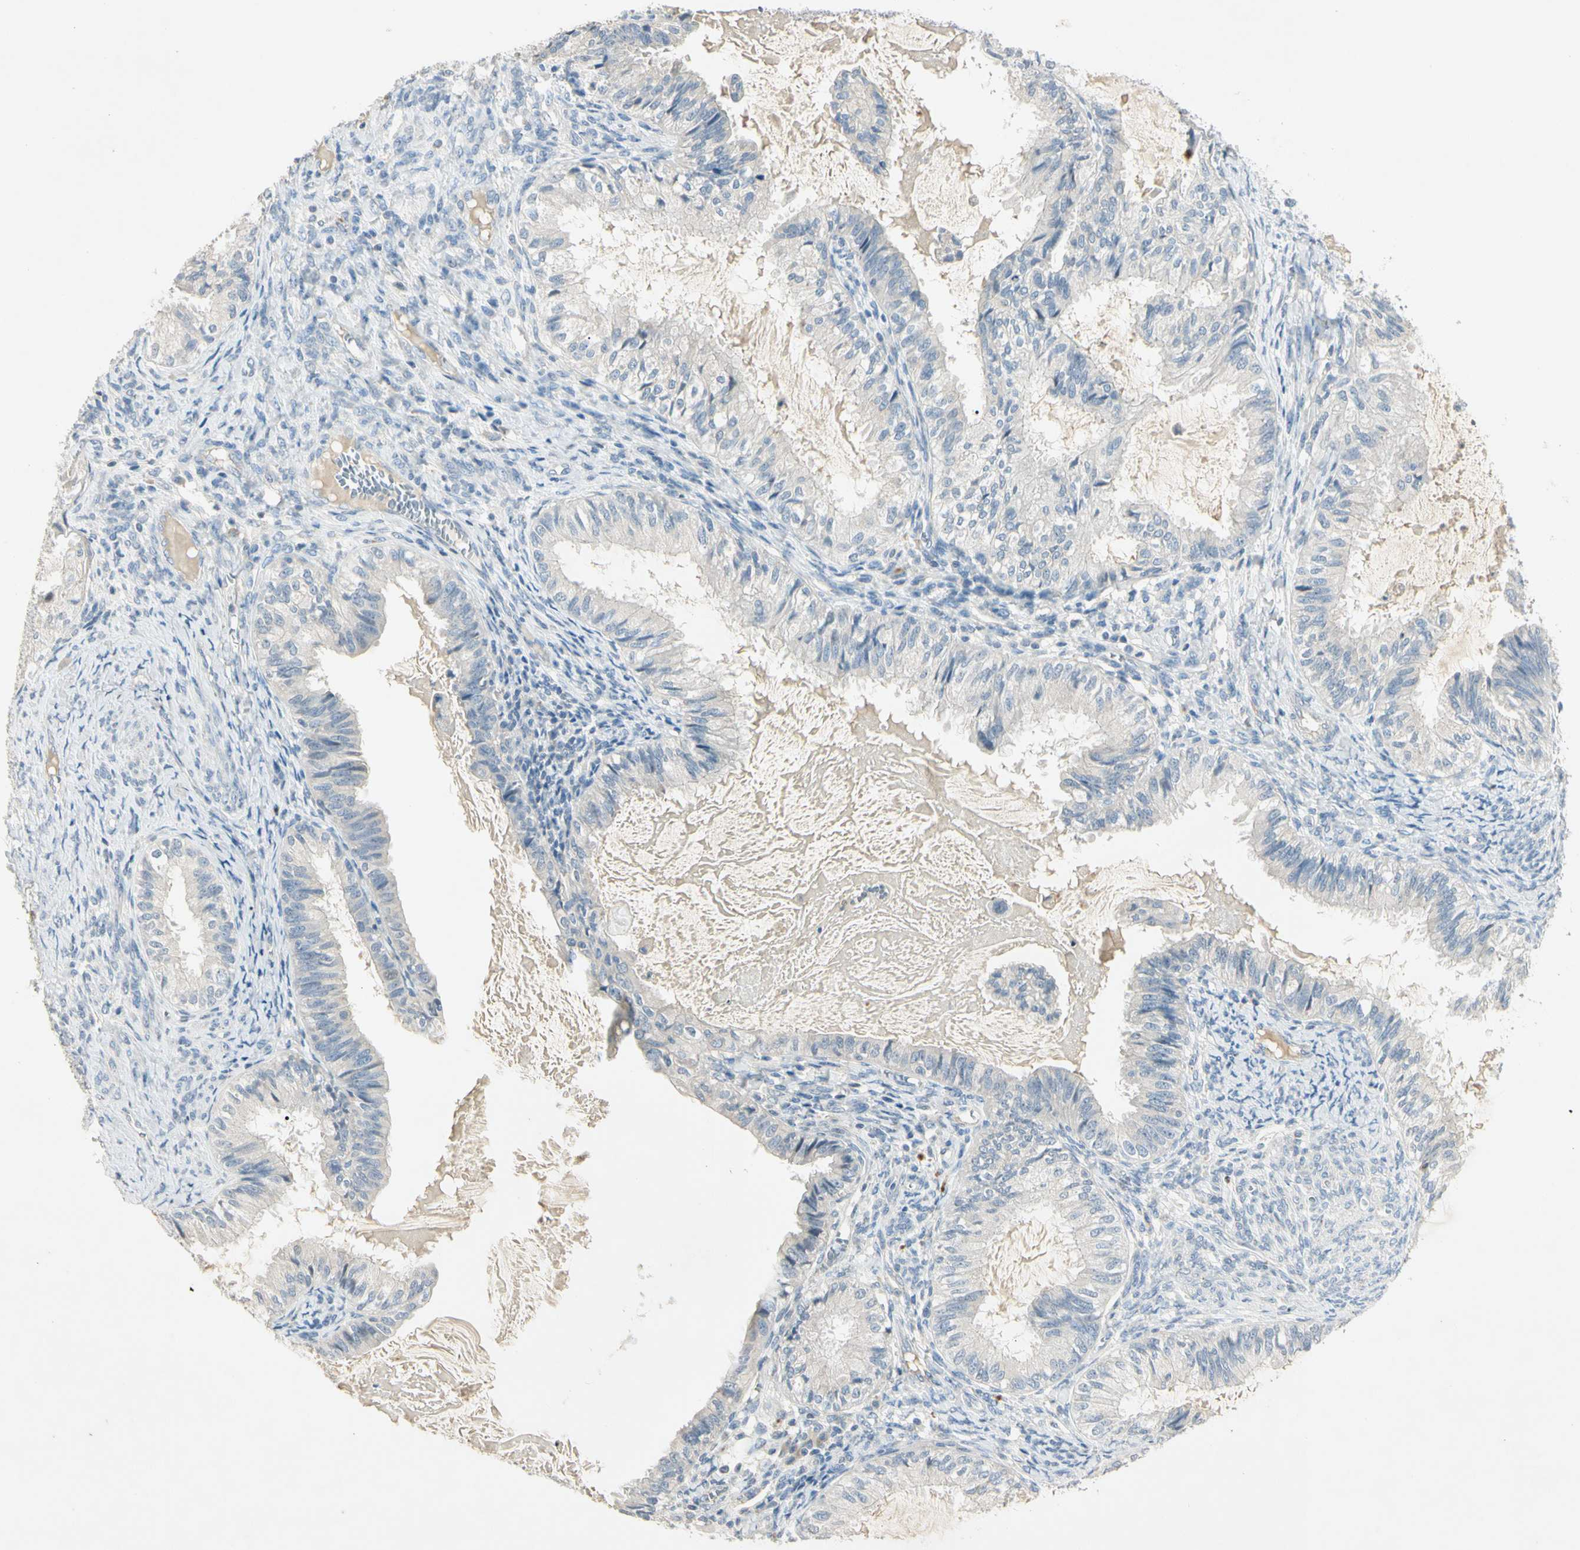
{"staining": {"intensity": "negative", "quantity": "none", "location": "none"}, "tissue": "cervical cancer", "cell_type": "Tumor cells", "image_type": "cancer", "snomed": [{"axis": "morphology", "description": "Normal tissue, NOS"}, {"axis": "morphology", "description": "Adenocarcinoma, NOS"}, {"axis": "topography", "description": "Cervix"}, {"axis": "topography", "description": "Endometrium"}], "caption": "Image shows no protein positivity in tumor cells of cervical cancer tissue.", "gene": "PRSS21", "patient": {"sex": "female", "age": 86}}